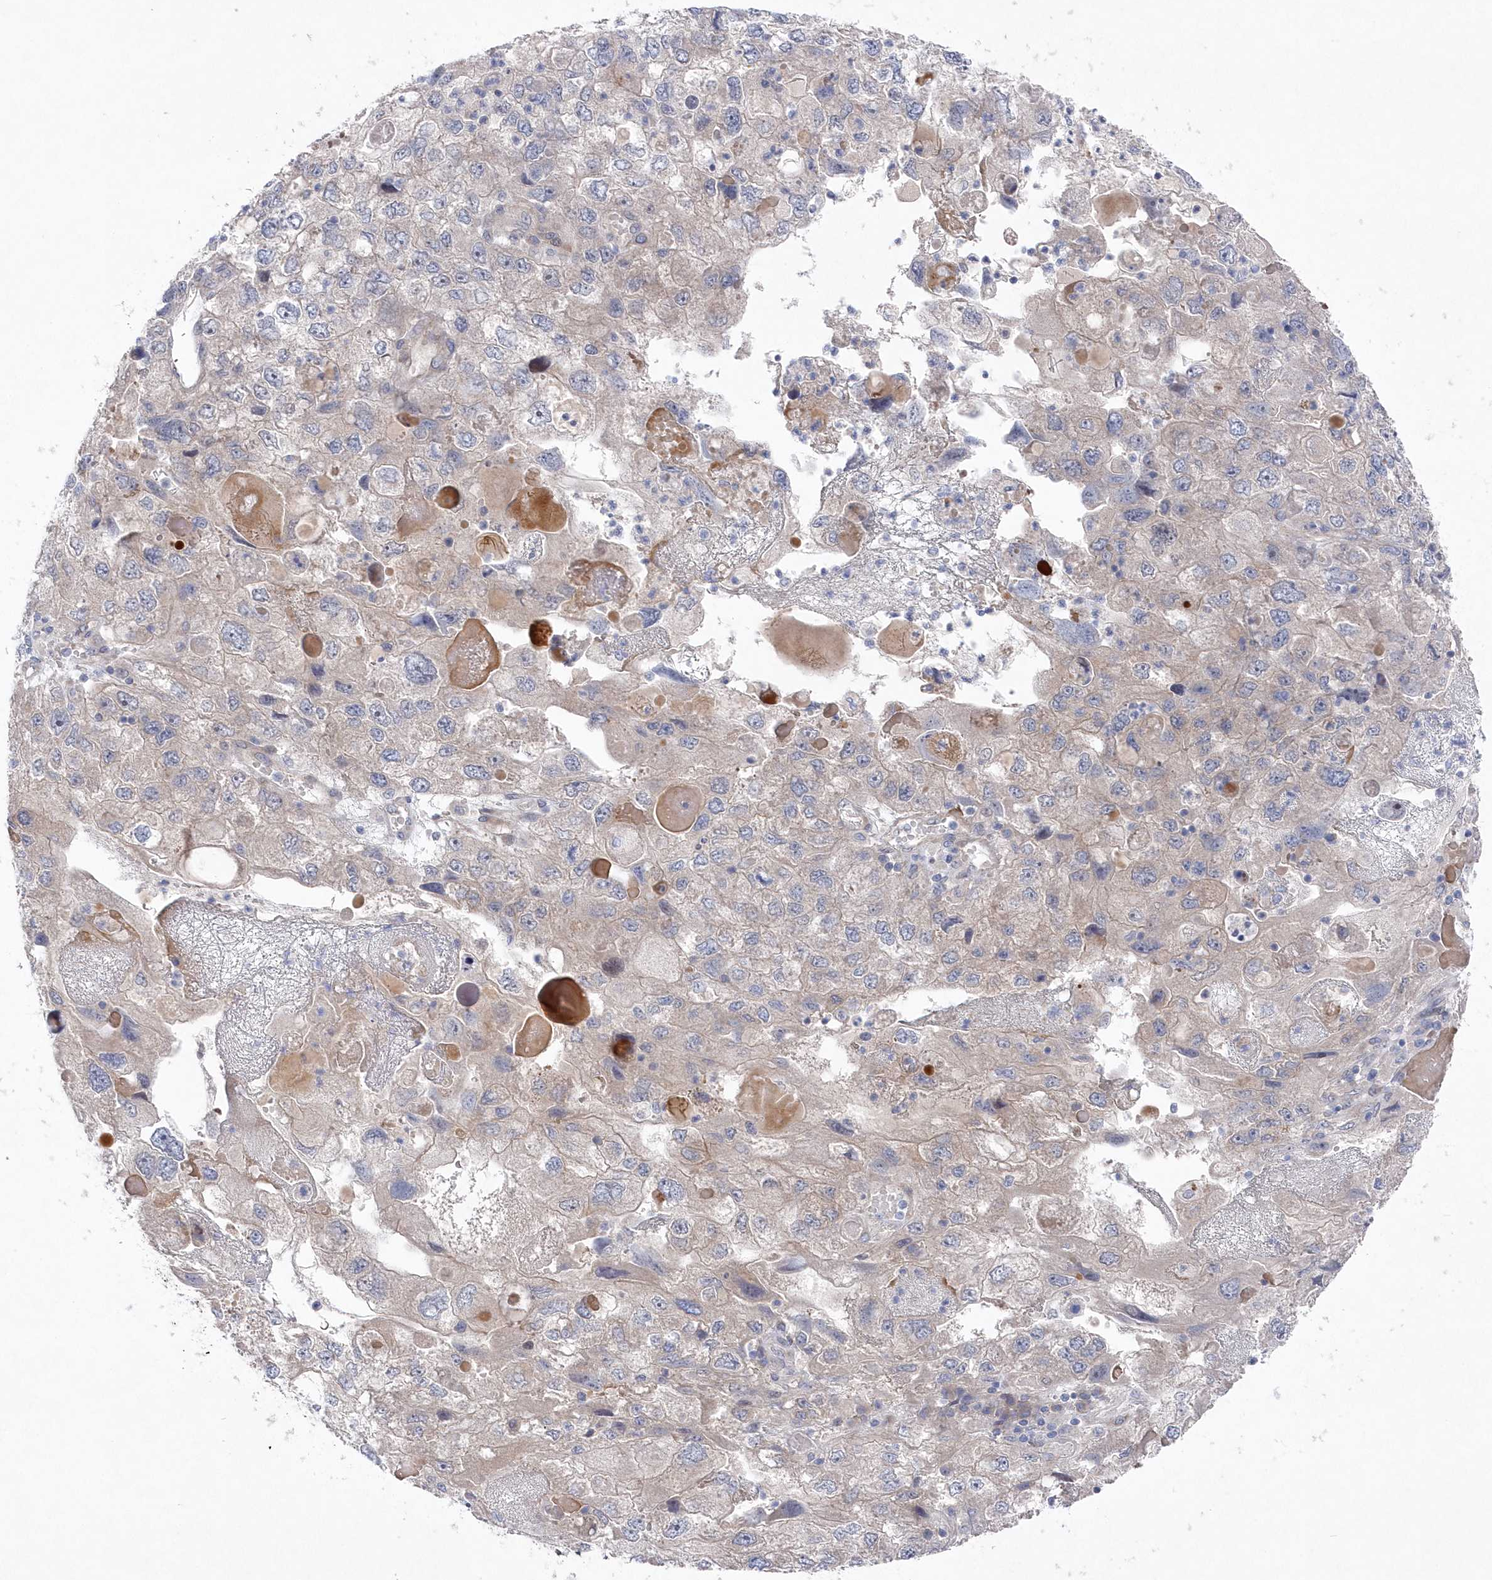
{"staining": {"intensity": "weak", "quantity": "<25%", "location": "cytoplasmic/membranous"}, "tissue": "endometrial cancer", "cell_type": "Tumor cells", "image_type": "cancer", "snomed": [{"axis": "morphology", "description": "Adenocarcinoma, NOS"}, {"axis": "topography", "description": "Endometrium"}], "caption": "A high-resolution micrograph shows IHC staining of endometrial cancer, which displays no significant expression in tumor cells.", "gene": "KIAA1586", "patient": {"sex": "female", "age": 49}}